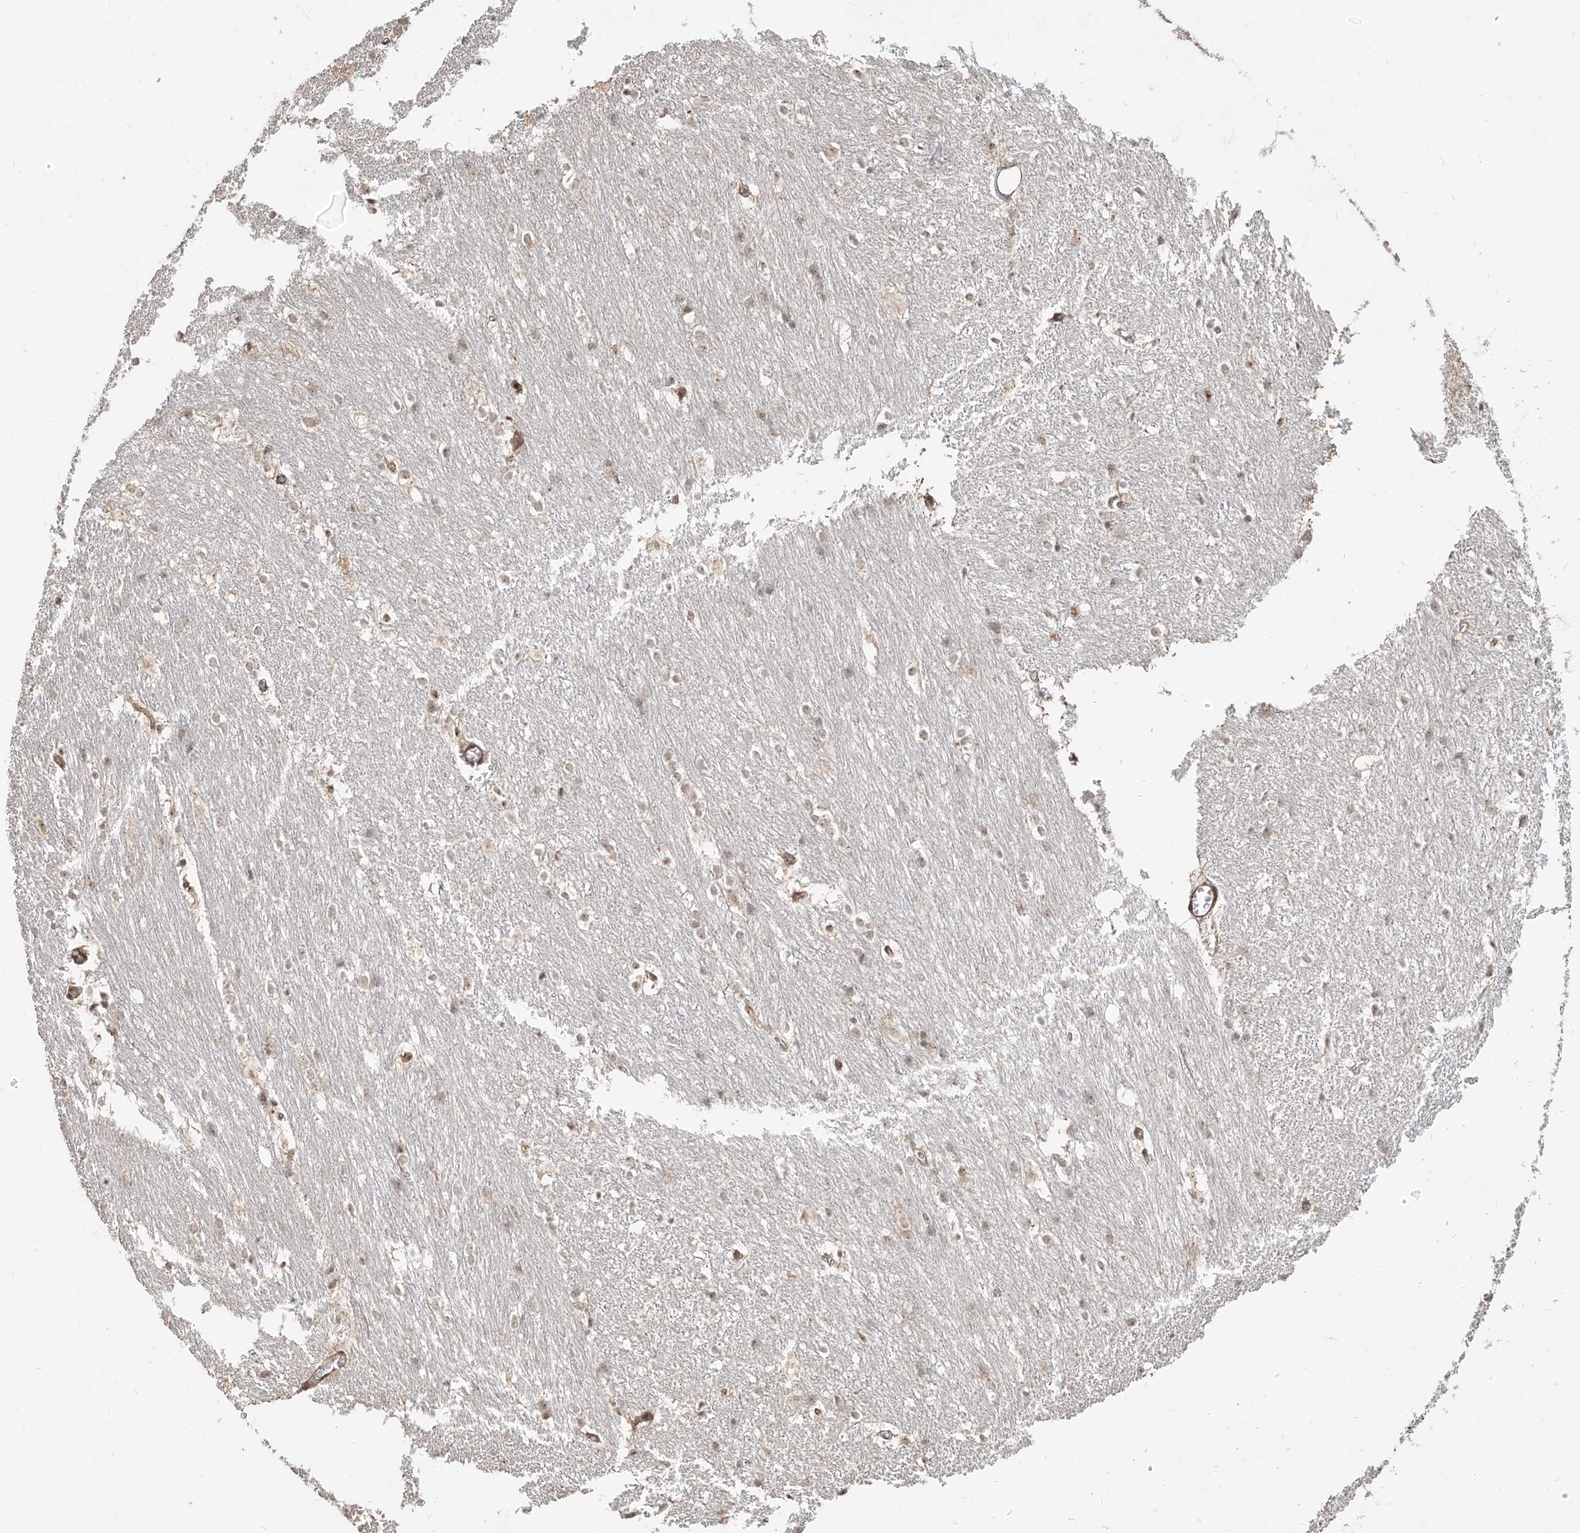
{"staining": {"intensity": "weak", "quantity": "<25%", "location": "nuclear"}, "tissue": "caudate", "cell_type": "Glial cells", "image_type": "normal", "snomed": [{"axis": "morphology", "description": "Normal tissue, NOS"}, {"axis": "topography", "description": "Lateral ventricle wall"}], "caption": "Immunohistochemical staining of normal caudate displays no significant positivity in glial cells.", "gene": "ZNF710", "patient": {"sex": "female", "age": 19}}